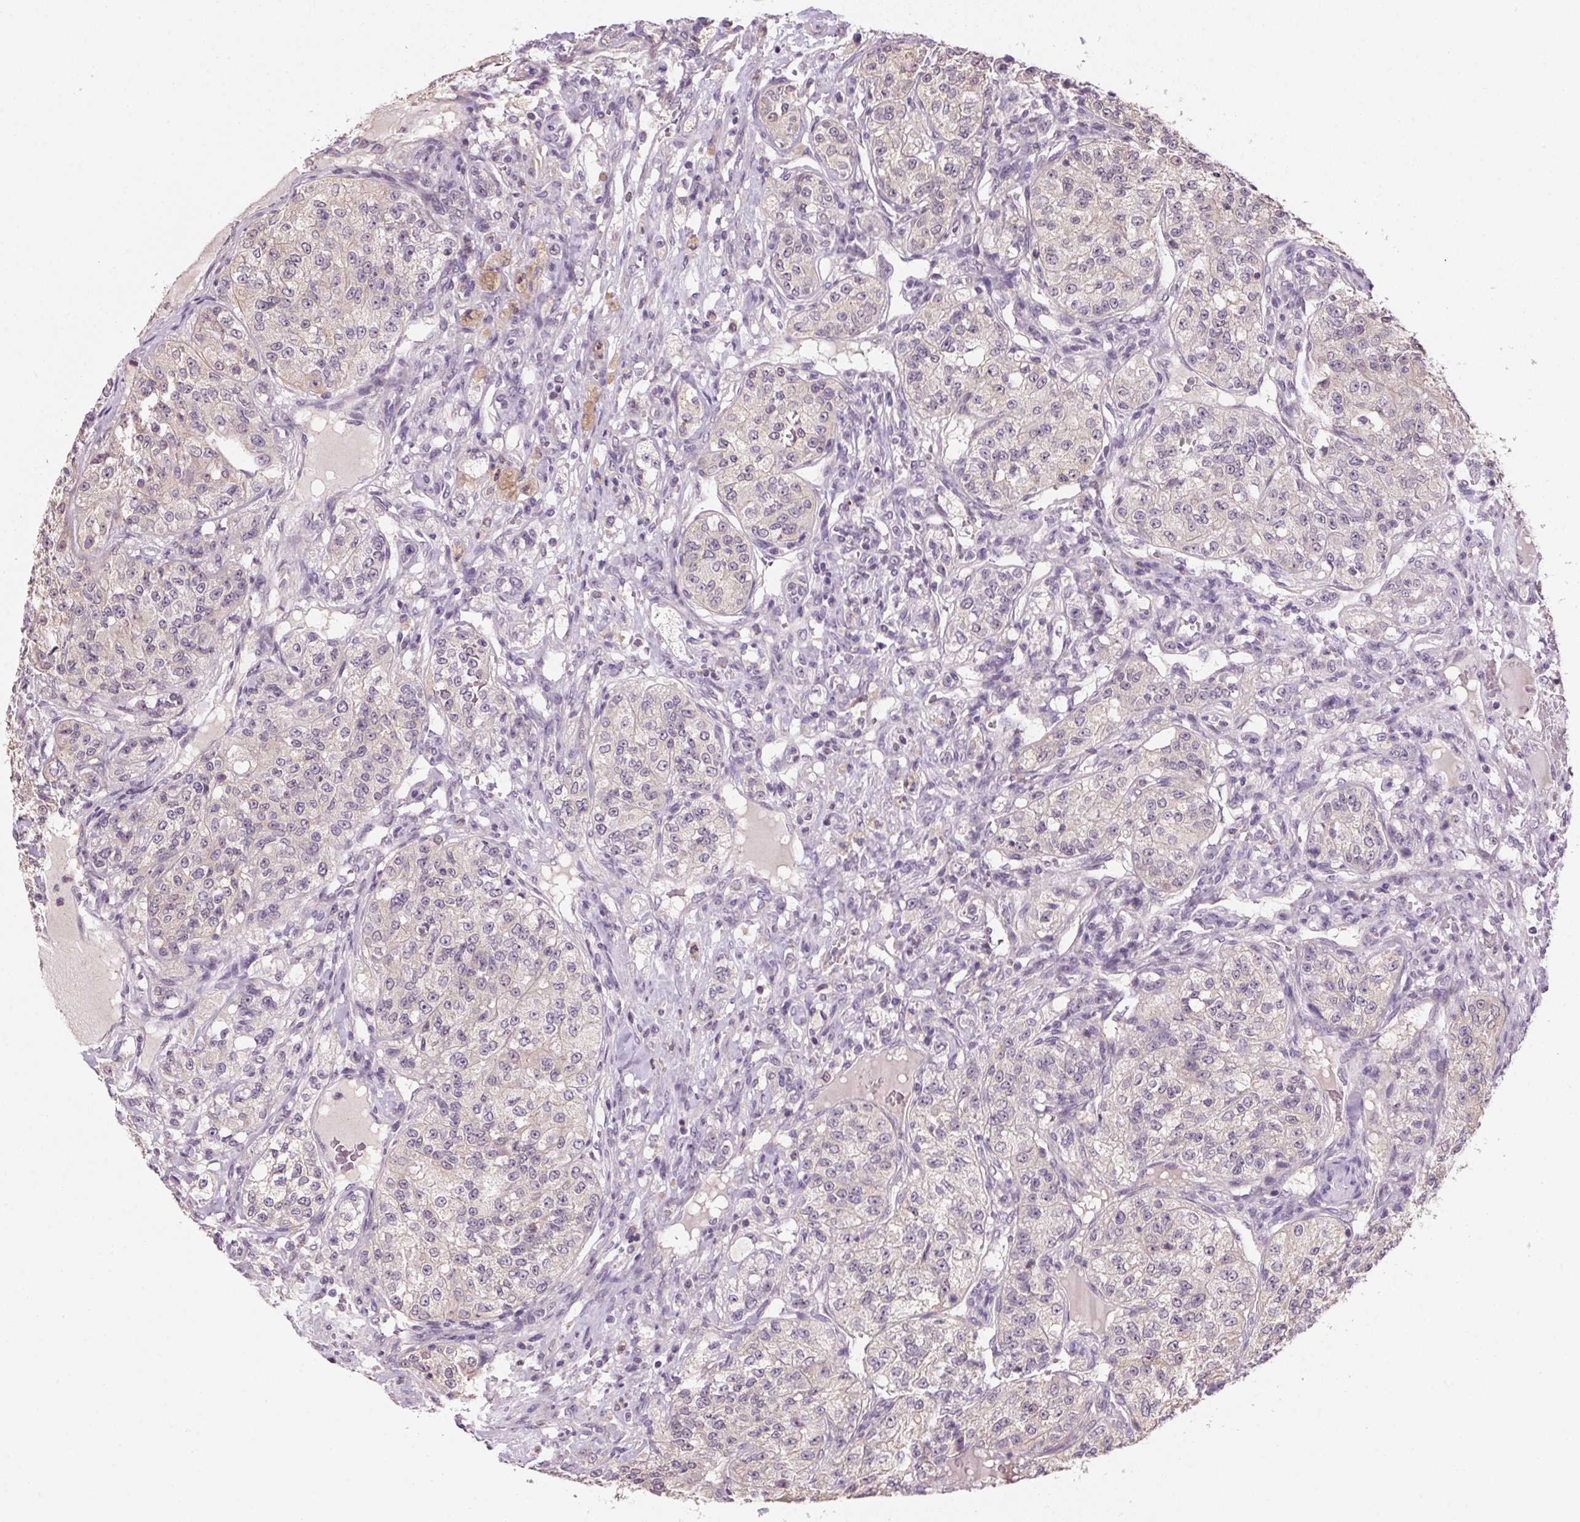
{"staining": {"intensity": "negative", "quantity": "none", "location": "none"}, "tissue": "renal cancer", "cell_type": "Tumor cells", "image_type": "cancer", "snomed": [{"axis": "morphology", "description": "Adenocarcinoma, NOS"}, {"axis": "topography", "description": "Kidney"}], "caption": "High power microscopy micrograph of an immunohistochemistry (IHC) histopathology image of renal cancer, revealing no significant expression in tumor cells.", "gene": "ALDH8A1", "patient": {"sex": "female", "age": 63}}